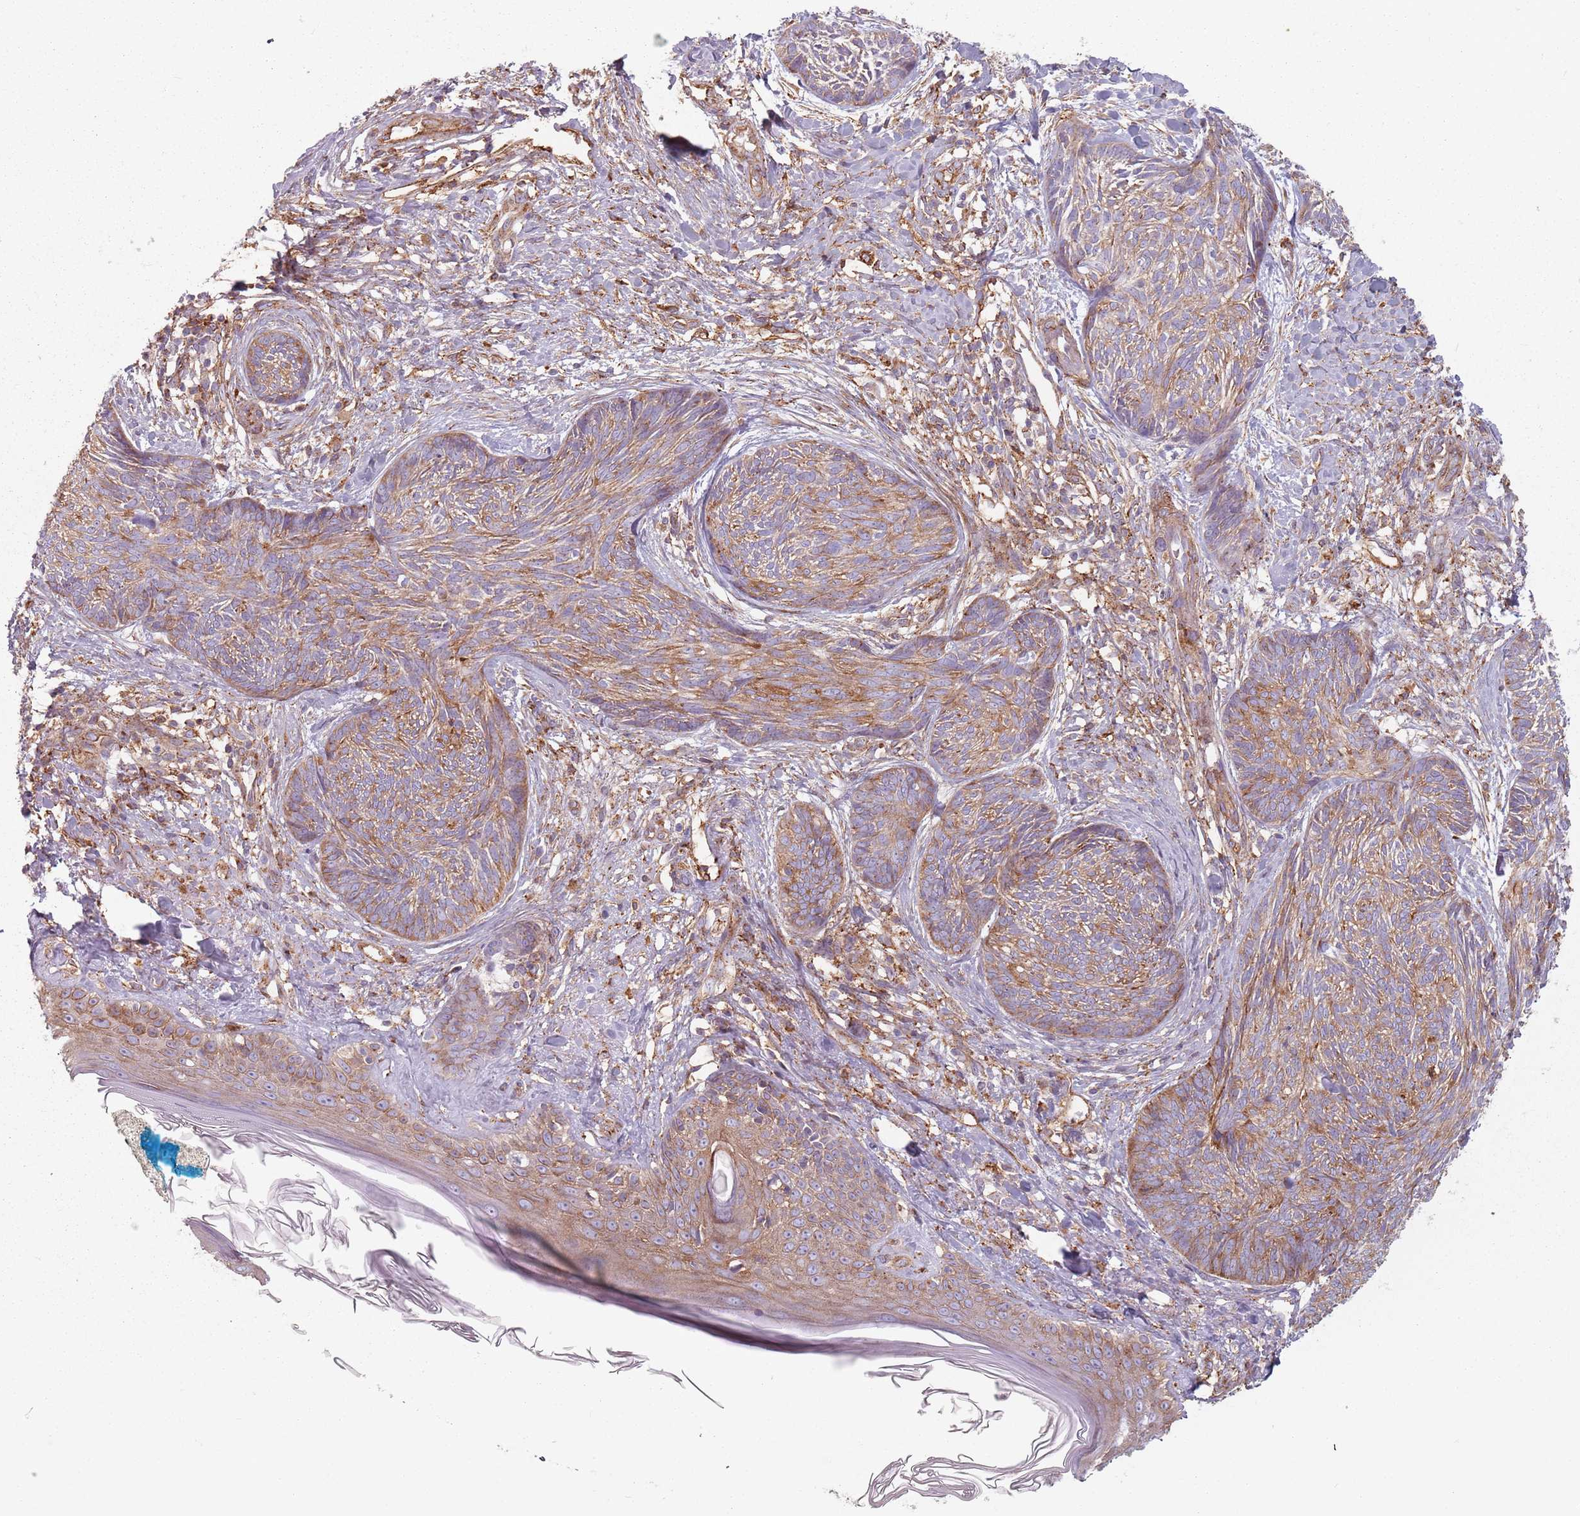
{"staining": {"intensity": "moderate", "quantity": ">75%", "location": "cytoplasmic/membranous"}, "tissue": "skin cancer", "cell_type": "Tumor cells", "image_type": "cancer", "snomed": [{"axis": "morphology", "description": "Basal cell carcinoma"}, {"axis": "topography", "description": "Skin"}], "caption": "Moderate cytoplasmic/membranous staining is present in about >75% of tumor cells in skin cancer (basal cell carcinoma).", "gene": "TPD52L2", "patient": {"sex": "male", "age": 73}}